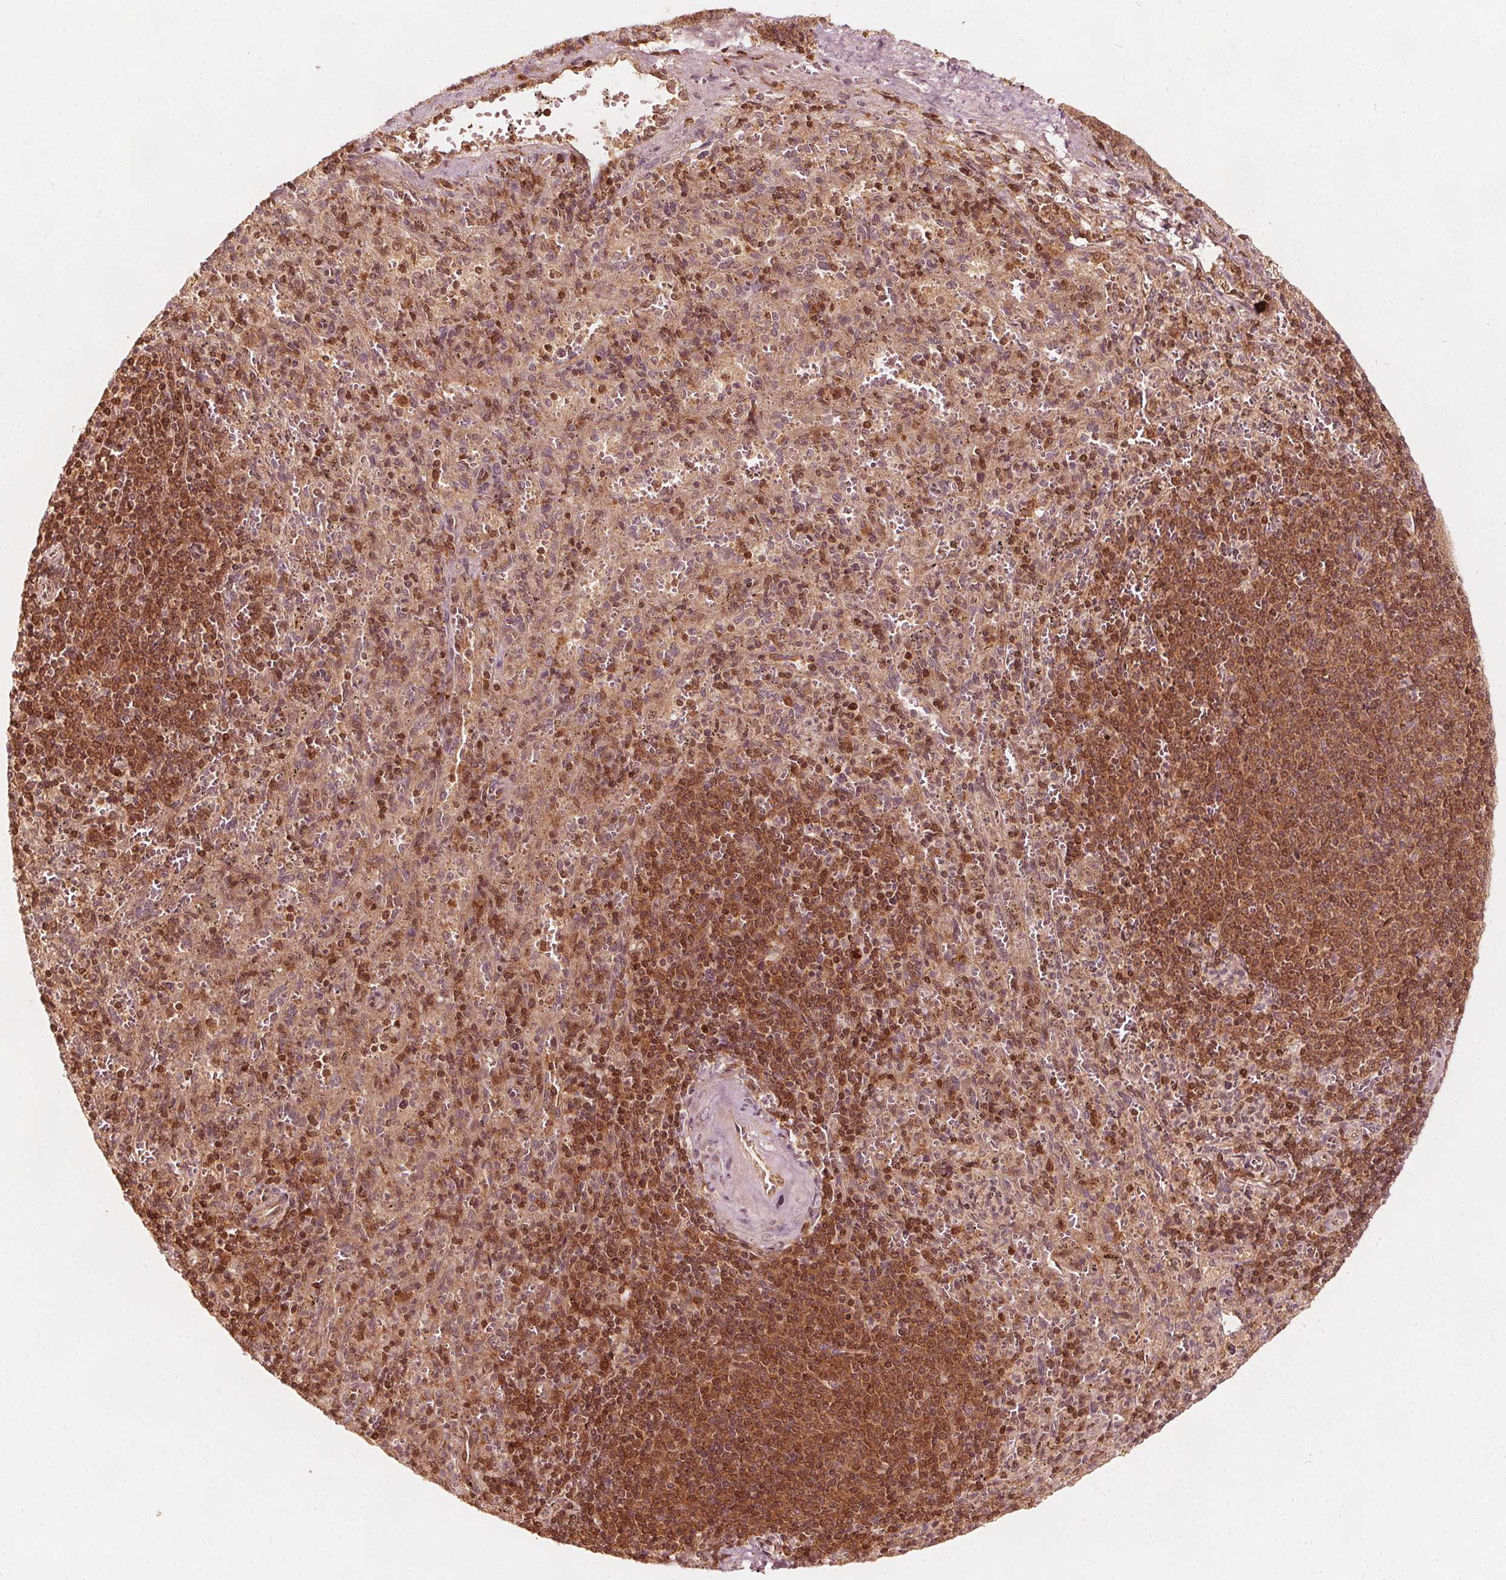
{"staining": {"intensity": "moderate", "quantity": ">75%", "location": "cytoplasmic/membranous,nuclear"}, "tissue": "spleen", "cell_type": "Cells in red pulp", "image_type": "normal", "snomed": [{"axis": "morphology", "description": "Normal tissue, NOS"}, {"axis": "topography", "description": "Spleen"}], "caption": "Immunohistochemistry (IHC) histopathology image of unremarkable spleen: spleen stained using immunohistochemistry (IHC) reveals medium levels of moderate protein expression localized specifically in the cytoplasmic/membranous,nuclear of cells in red pulp, appearing as a cytoplasmic/membranous,nuclear brown color.", "gene": "AIP", "patient": {"sex": "male", "age": 57}}